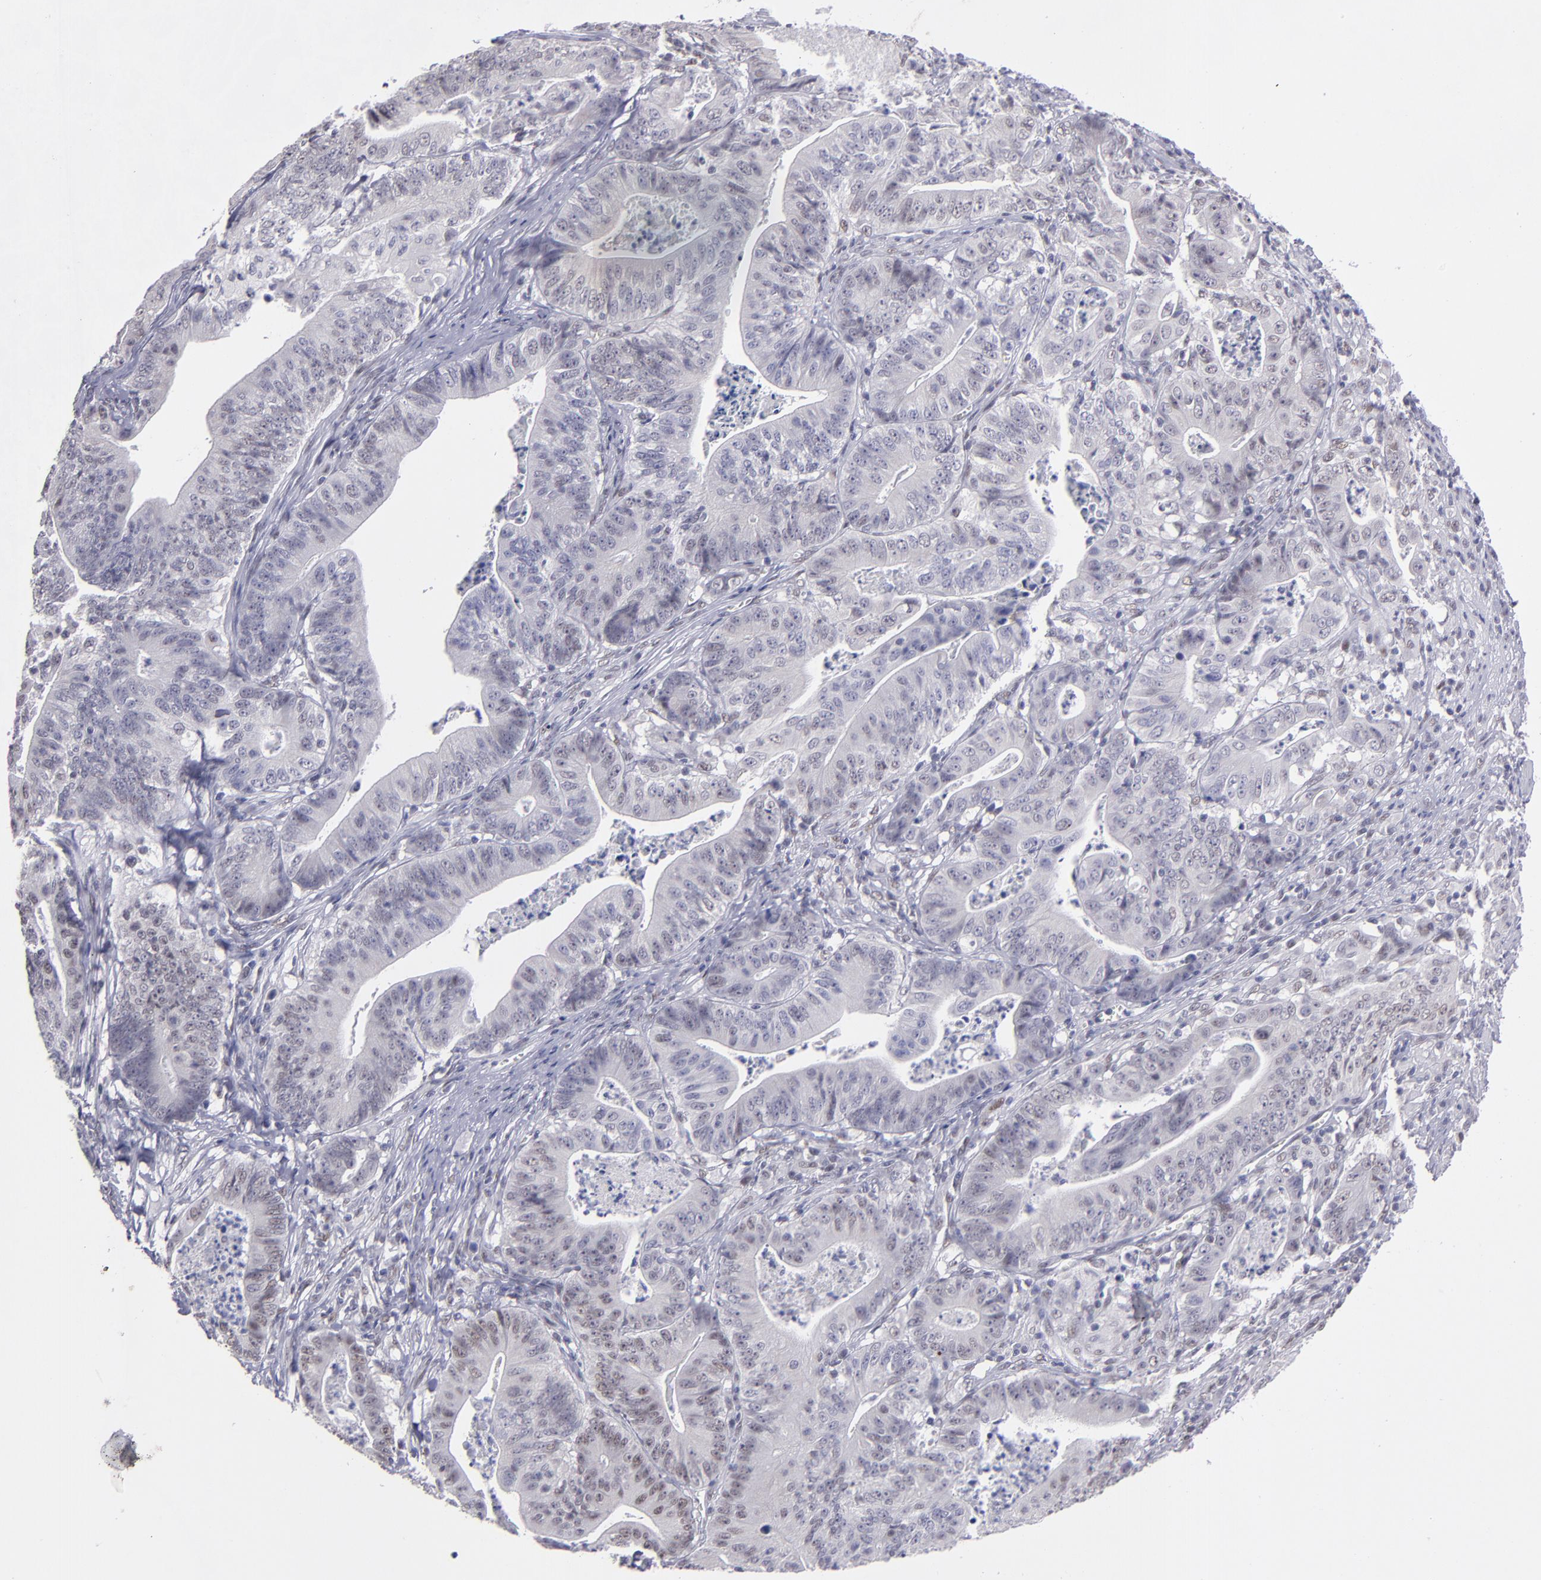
{"staining": {"intensity": "weak", "quantity": "<25%", "location": "nuclear"}, "tissue": "stomach cancer", "cell_type": "Tumor cells", "image_type": "cancer", "snomed": [{"axis": "morphology", "description": "Adenocarcinoma, NOS"}, {"axis": "topography", "description": "Stomach, lower"}], "caption": "A high-resolution photomicrograph shows immunohistochemistry staining of adenocarcinoma (stomach), which displays no significant expression in tumor cells.", "gene": "OTUB2", "patient": {"sex": "female", "age": 86}}